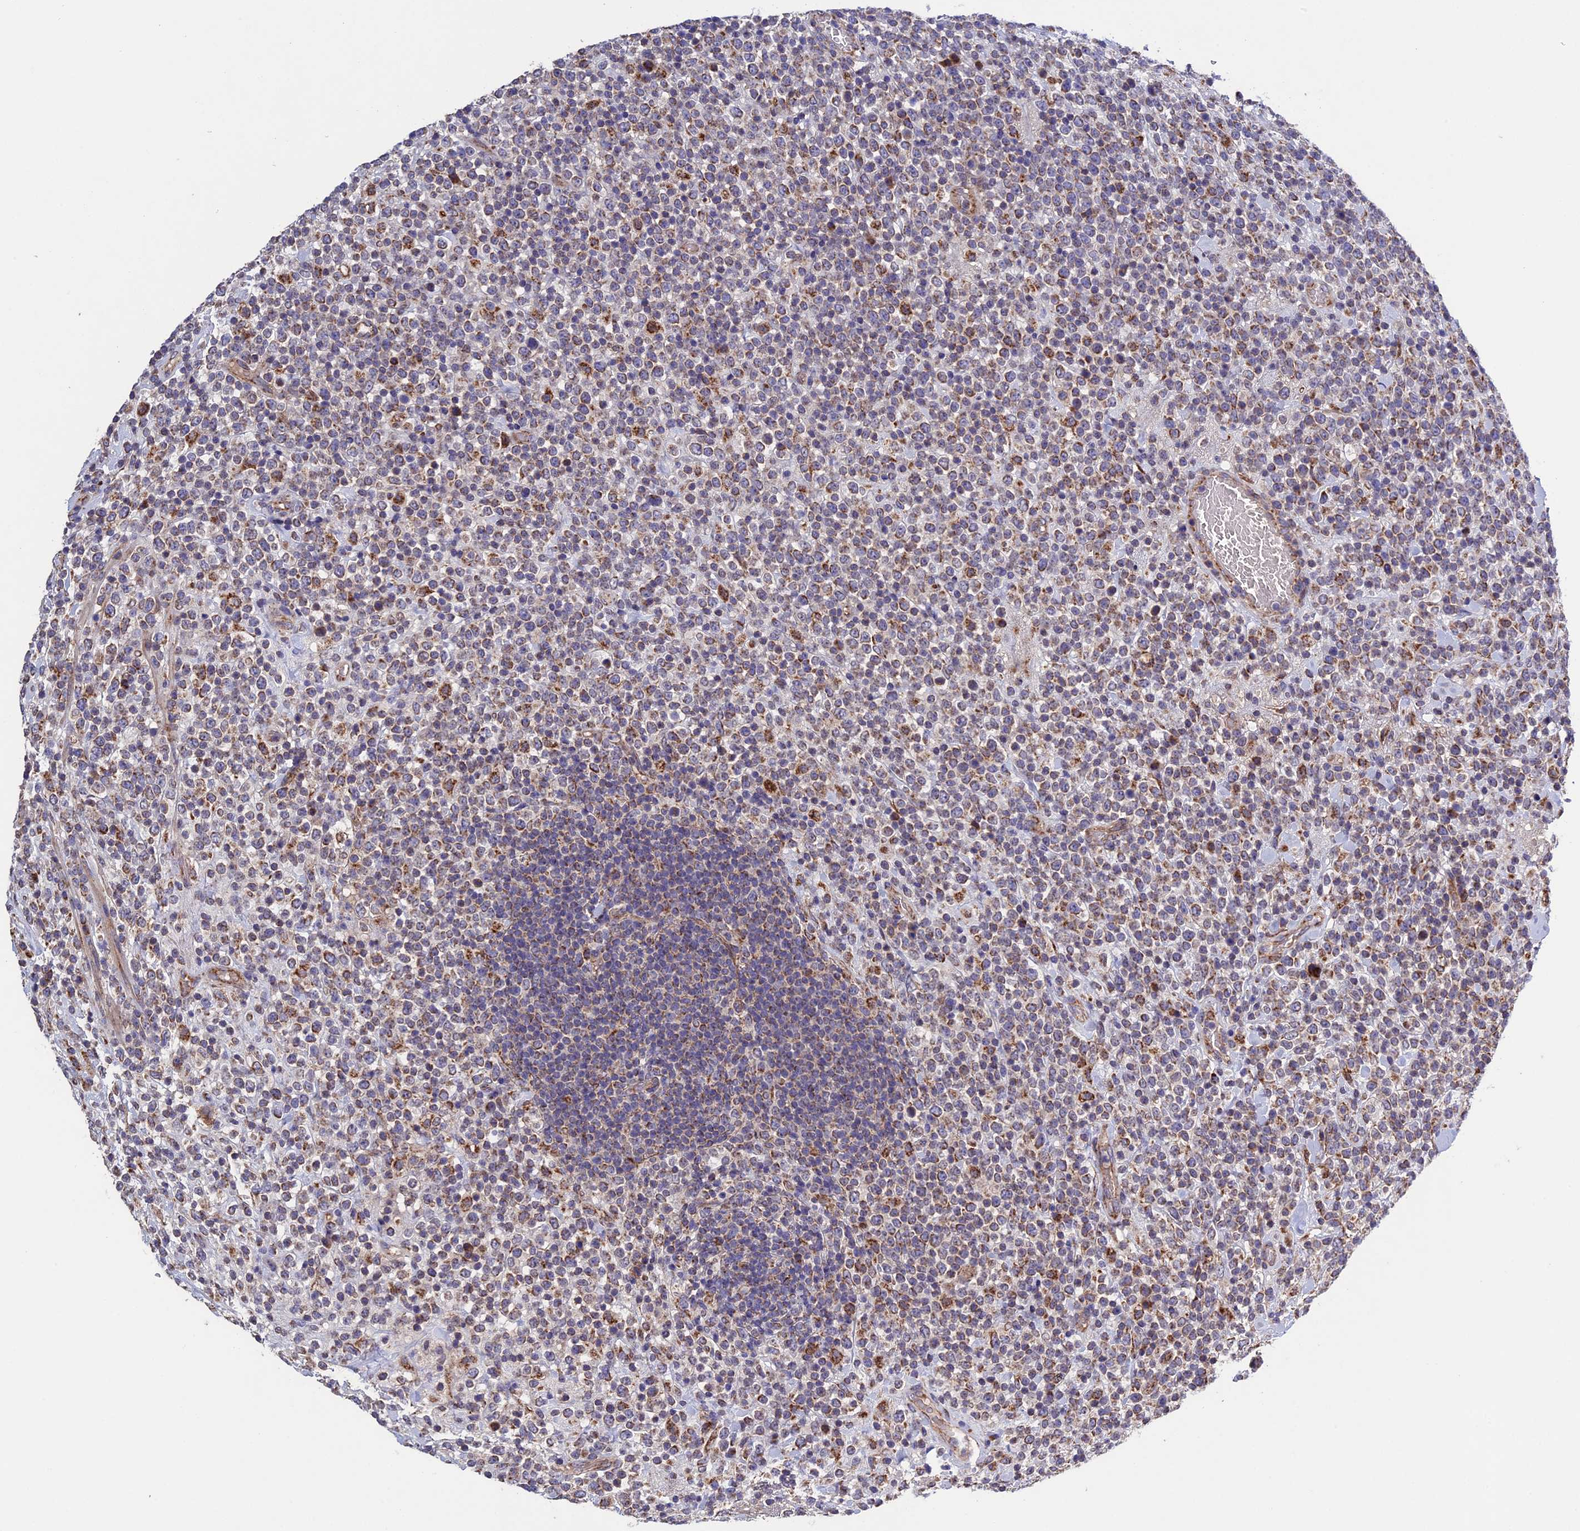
{"staining": {"intensity": "moderate", "quantity": "<25%", "location": "cytoplasmic/membranous"}, "tissue": "lymphoma", "cell_type": "Tumor cells", "image_type": "cancer", "snomed": [{"axis": "morphology", "description": "Malignant lymphoma, non-Hodgkin's type, High grade"}, {"axis": "topography", "description": "Colon"}], "caption": "A high-resolution micrograph shows immunohistochemistry staining of lymphoma, which reveals moderate cytoplasmic/membranous staining in about <25% of tumor cells.", "gene": "RNF17", "patient": {"sex": "female", "age": 53}}